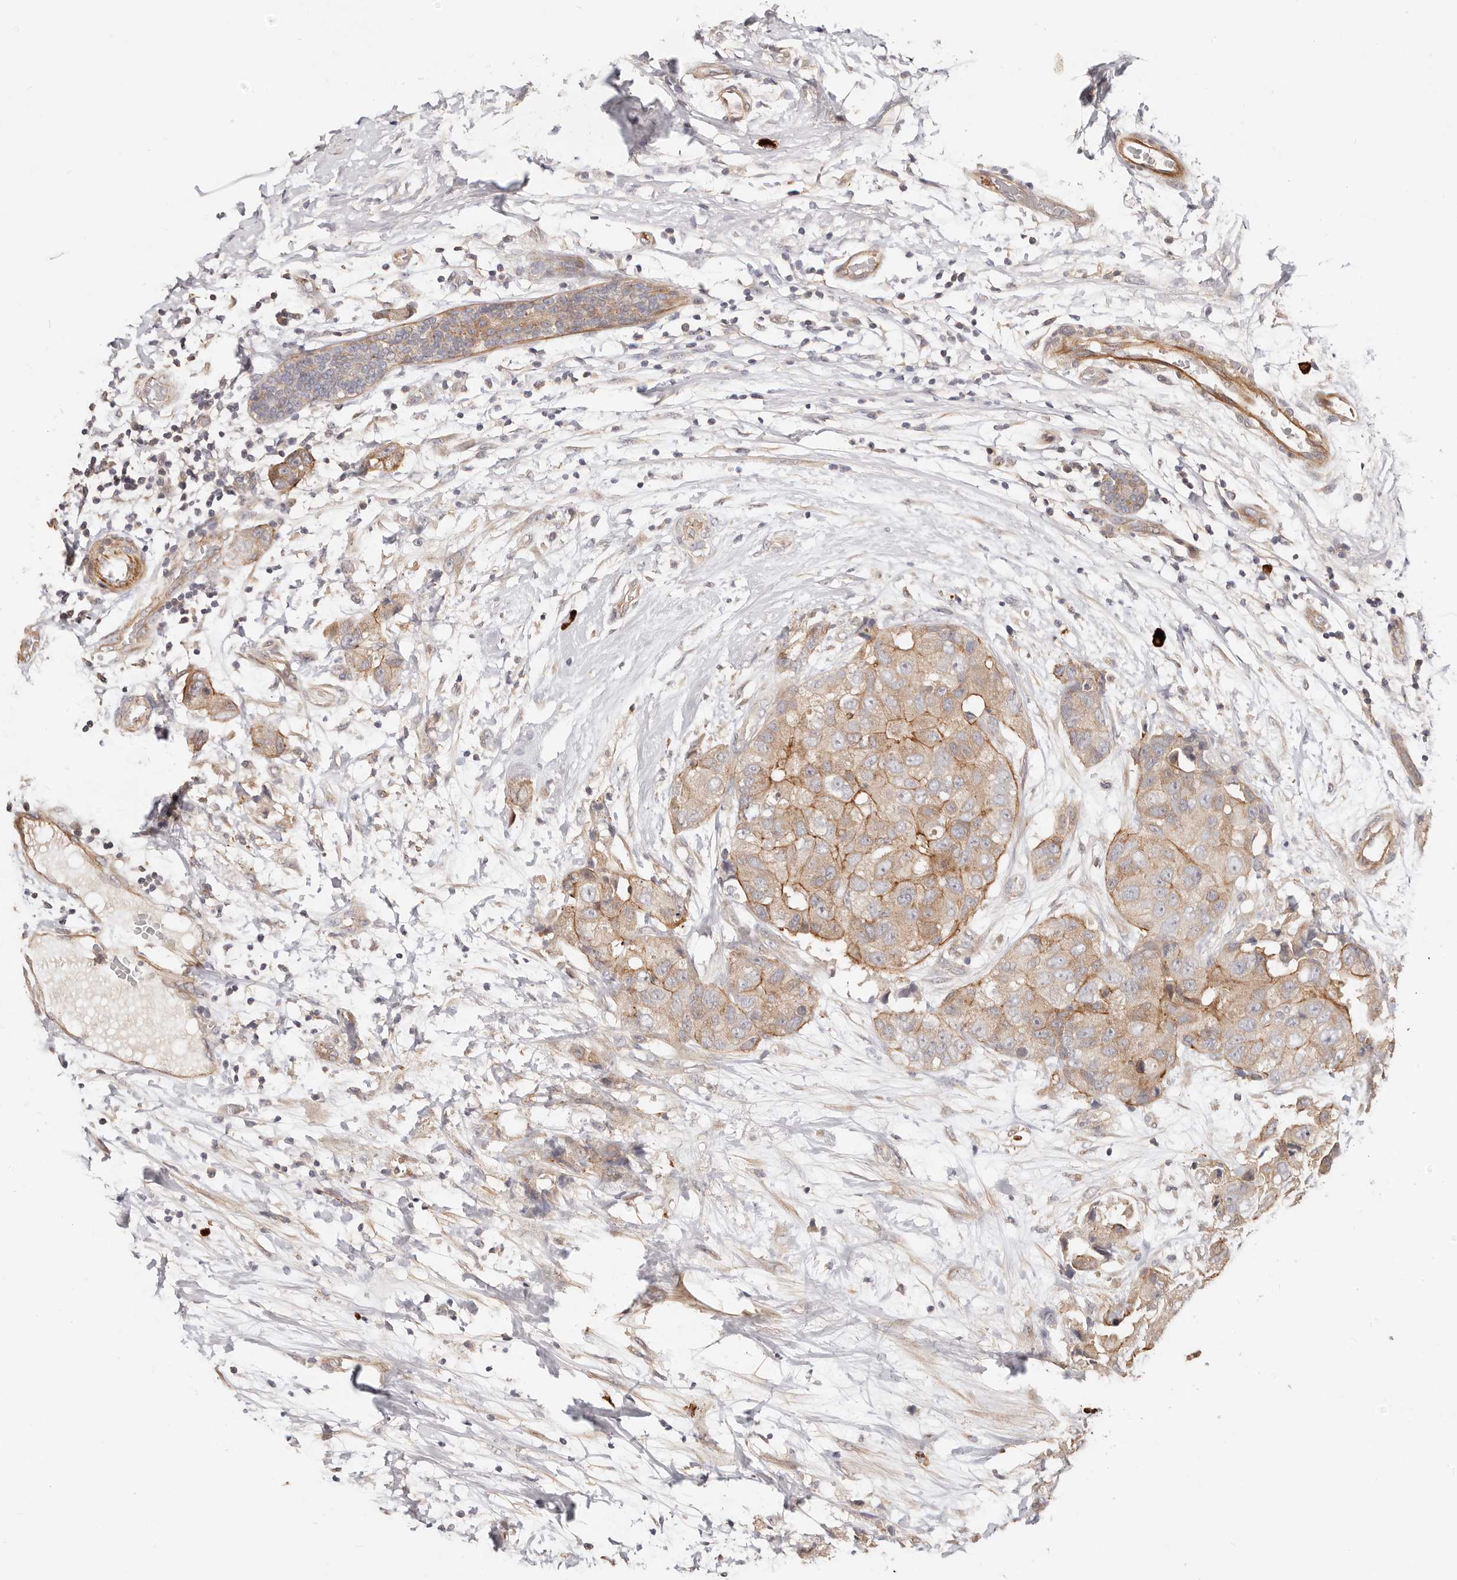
{"staining": {"intensity": "moderate", "quantity": ">75%", "location": "cytoplasmic/membranous"}, "tissue": "breast cancer", "cell_type": "Tumor cells", "image_type": "cancer", "snomed": [{"axis": "morphology", "description": "Duct carcinoma"}, {"axis": "topography", "description": "Breast"}], "caption": "Tumor cells reveal medium levels of moderate cytoplasmic/membranous expression in approximately >75% of cells in breast cancer (intraductal carcinoma). The staining was performed using DAB to visualize the protein expression in brown, while the nuclei were stained in blue with hematoxylin (Magnification: 20x).", "gene": "ZRANB1", "patient": {"sex": "female", "age": 62}}